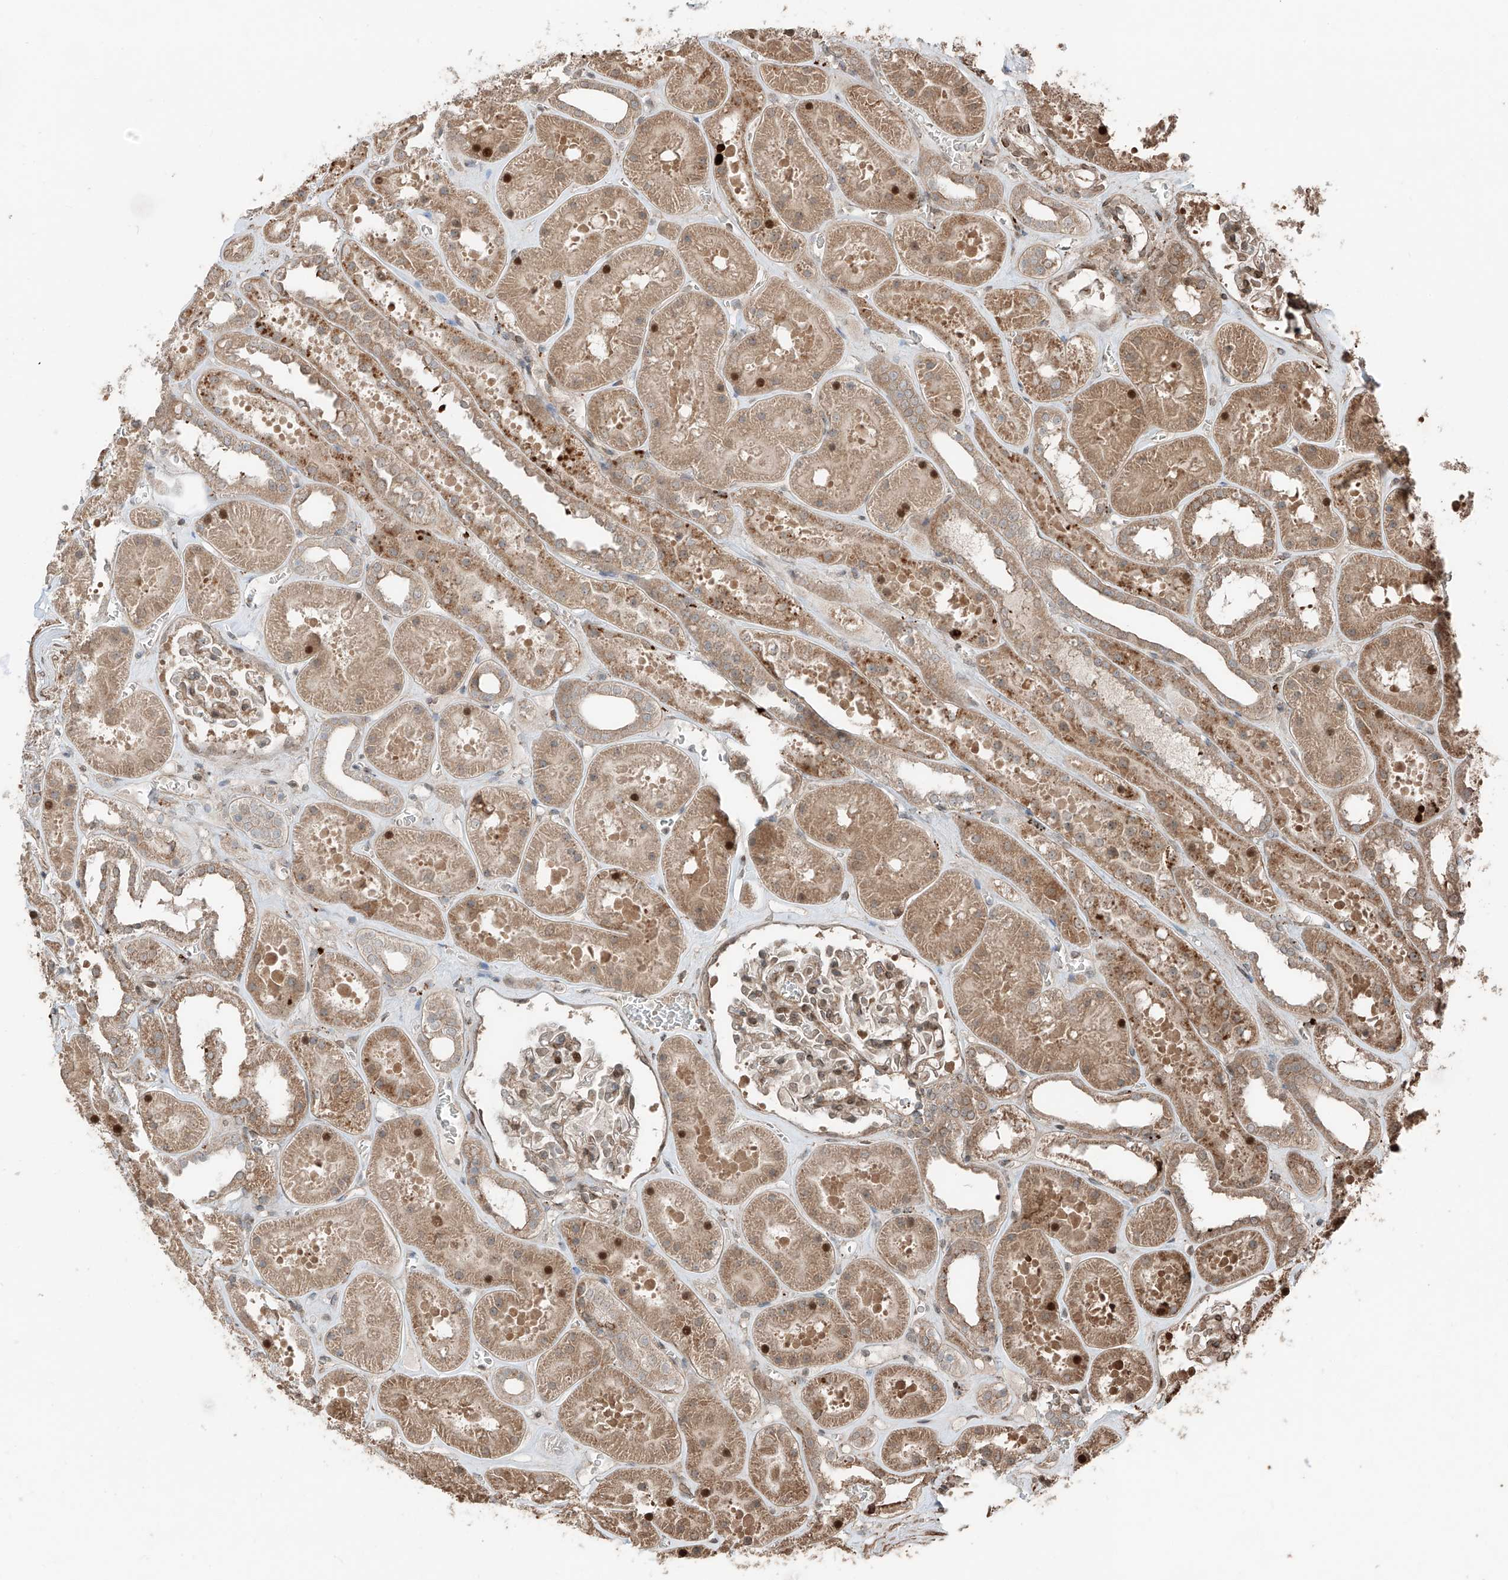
{"staining": {"intensity": "moderate", "quantity": "<25%", "location": "cytoplasmic/membranous,nuclear"}, "tissue": "kidney", "cell_type": "Cells in glomeruli", "image_type": "normal", "snomed": [{"axis": "morphology", "description": "Normal tissue, NOS"}, {"axis": "topography", "description": "Kidney"}], "caption": "The immunohistochemical stain shows moderate cytoplasmic/membranous,nuclear expression in cells in glomeruli of unremarkable kidney.", "gene": "CEP162", "patient": {"sex": "female", "age": 41}}